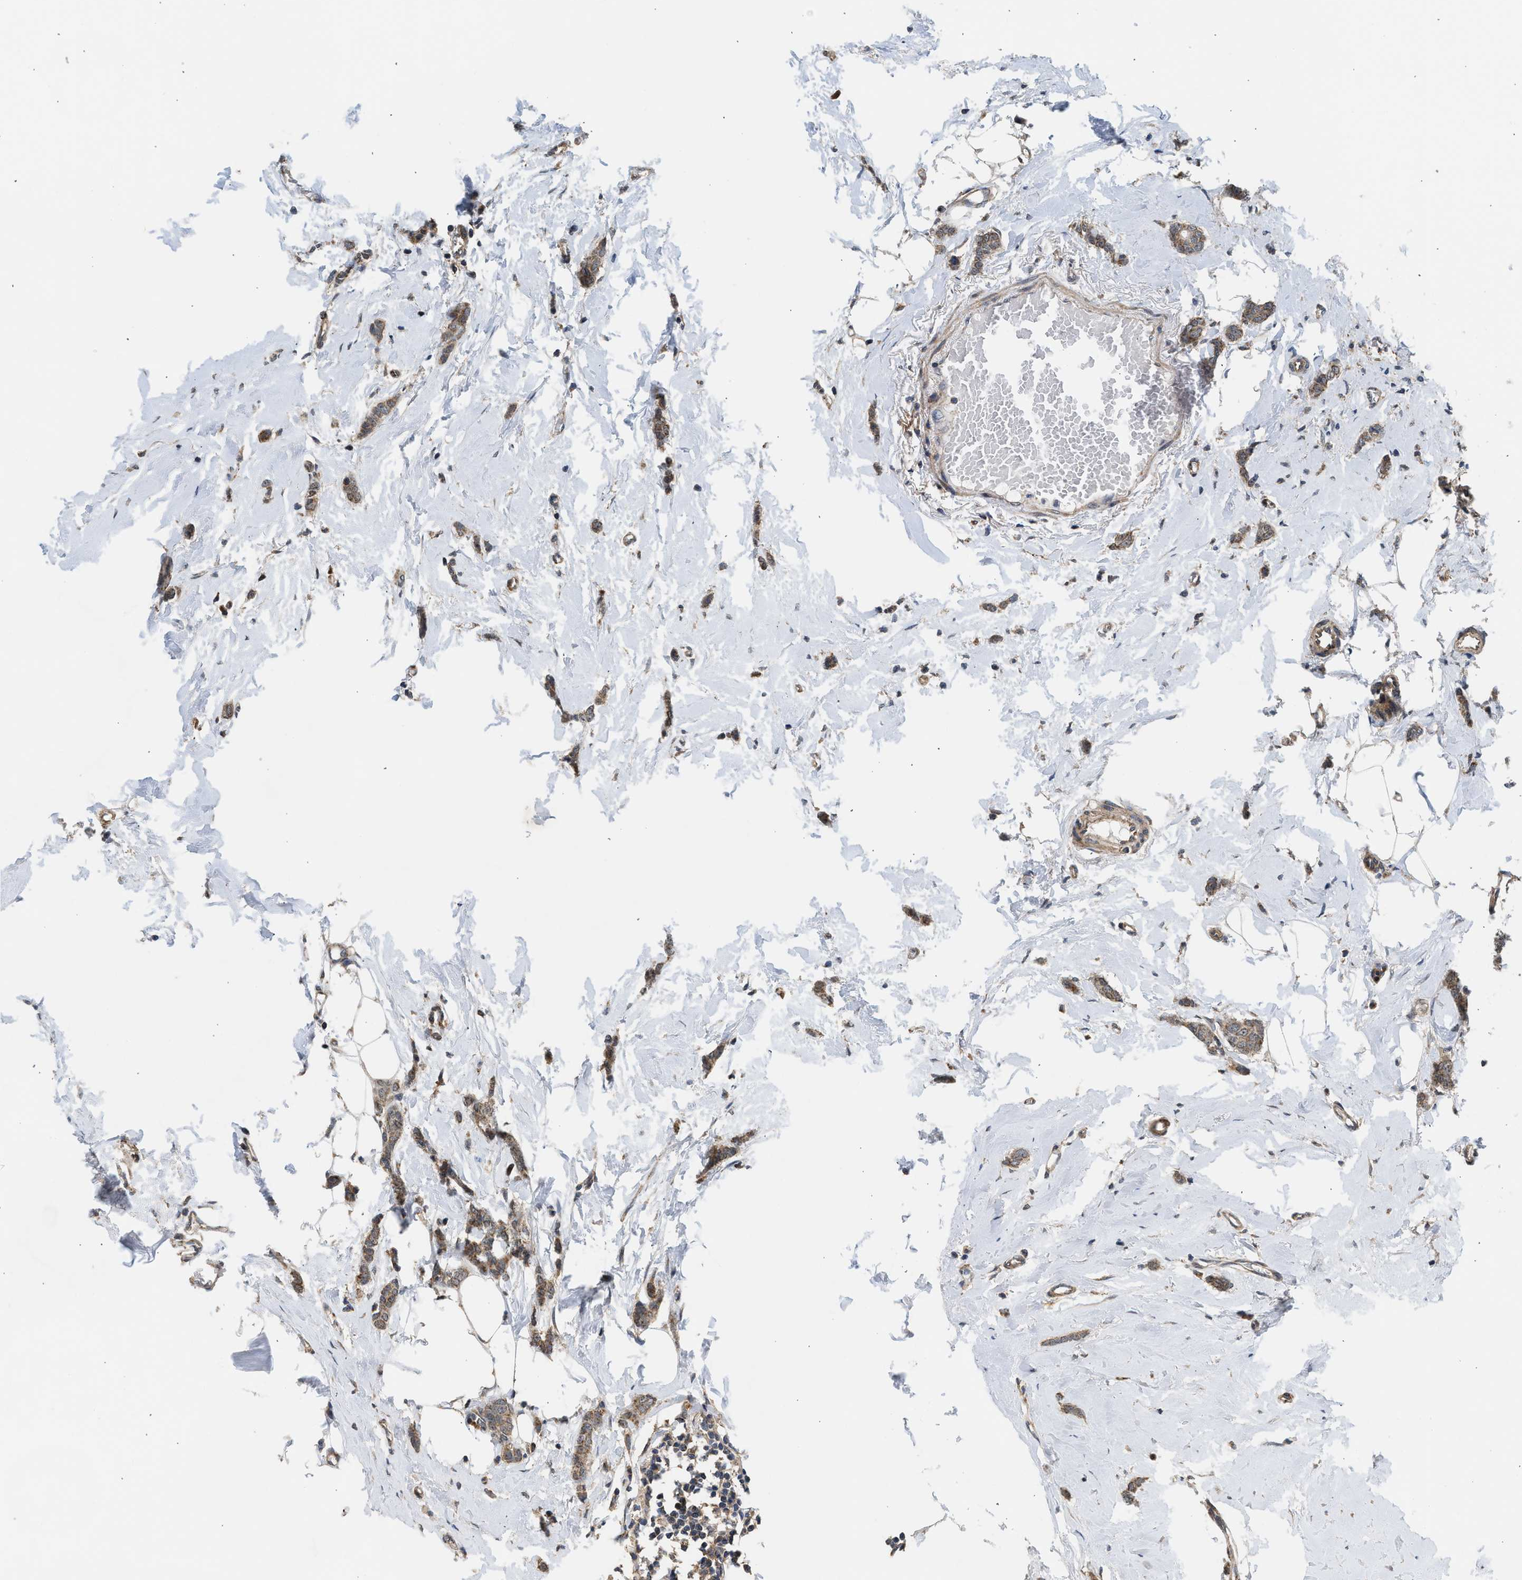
{"staining": {"intensity": "moderate", "quantity": ">75%", "location": "cytoplasmic/membranous"}, "tissue": "breast cancer", "cell_type": "Tumor cells", "image_type": "cancer", "snomed": [{"axis": "morphology", "description": "Lobular carcinoma"}, {"axis": "topography", "description": "Skin"}, {"axis": "topography", "description": "Breast"}], "caption": "A brown stain shows moderate cytoplasmic/membranous positivity of a protein in breast cancer (lobular carcinoma) tumor cells.", "gene": "POLG2", "patient": {"sex": "female", "age": 46}}